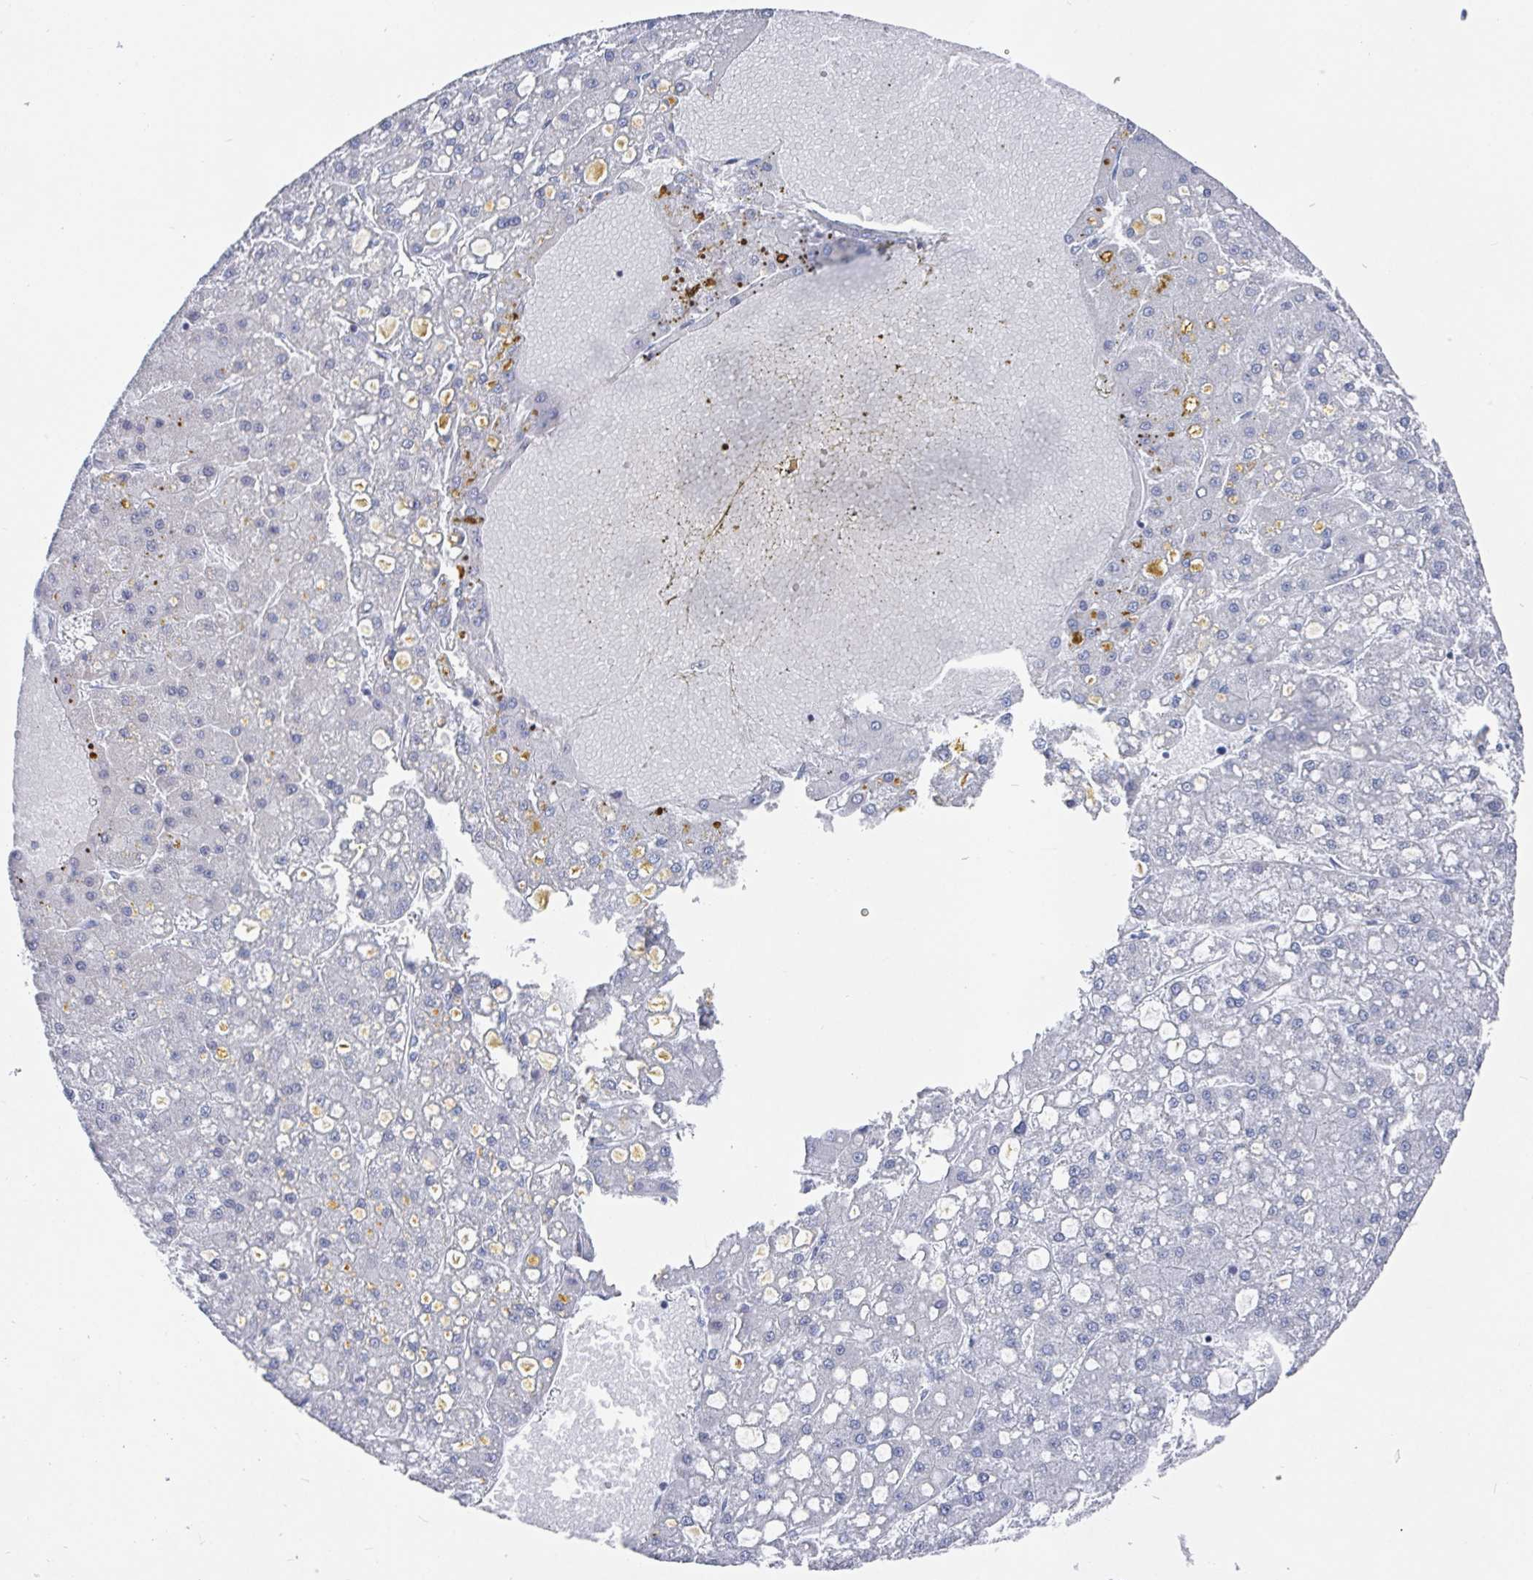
{"staining": {"intensity": "negative", "quantity": "none", "location": "none"}, "tissue": "liver cancer", "cell_type": "Tumor cells", "image_type": "cancer", "snomed": [{"axis": "morphology", "description": "Carcinoma, Hepatocellular, NOS"}, {"axis": "topography", "description": "Liver"}], "caption": "Tumor cells are negative for protein expression in human liver hepatocellular carcinoma. The staining was performed using DAB to visualize the protein expression in brown, while the nuclei were stained in blue with hematoxylin (Magnification: 20x).", "gene": "CAMKV", "patient": {"sex": "male", "age": 67}}